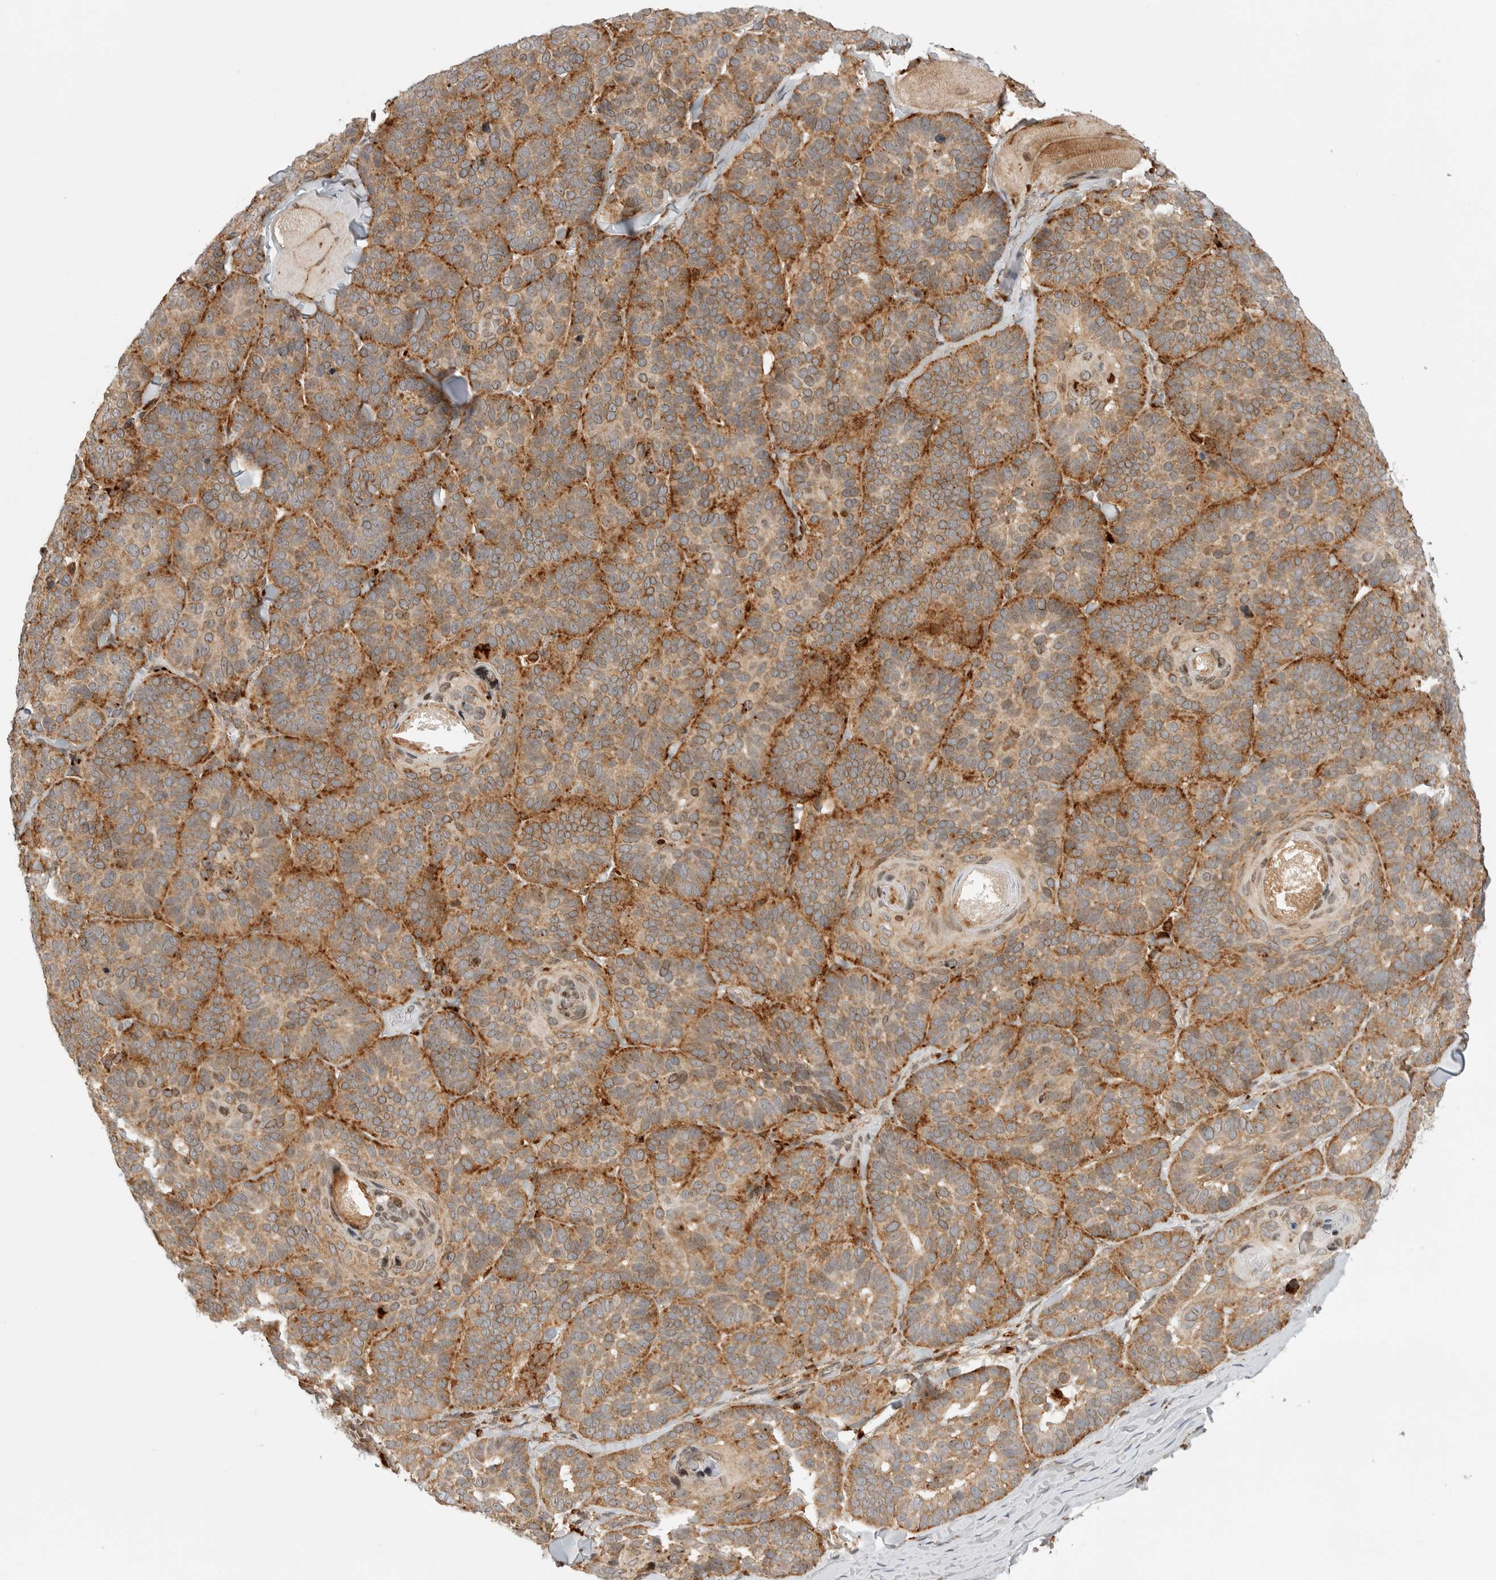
{"staining": {"intensity": "moderate", "quantity": ">75%", "location": "cytoplasmic/membranous"}, "tissue": "skin cancer", "cell_type": "Tumor cells", "image_type": "cancer", "snomed": [{"axis": "morphology", "description": "Basal cell carcinoma"}, {"axis": "topography", "description": "Skin"}], "caption": "Protein expression analysis of skin cancer exhibits moderate cytoplasmic/membranous positivity in about >75% of tumor cells.", "gene": "IDUA", "patient": {"sex": "male", "age": 62}}